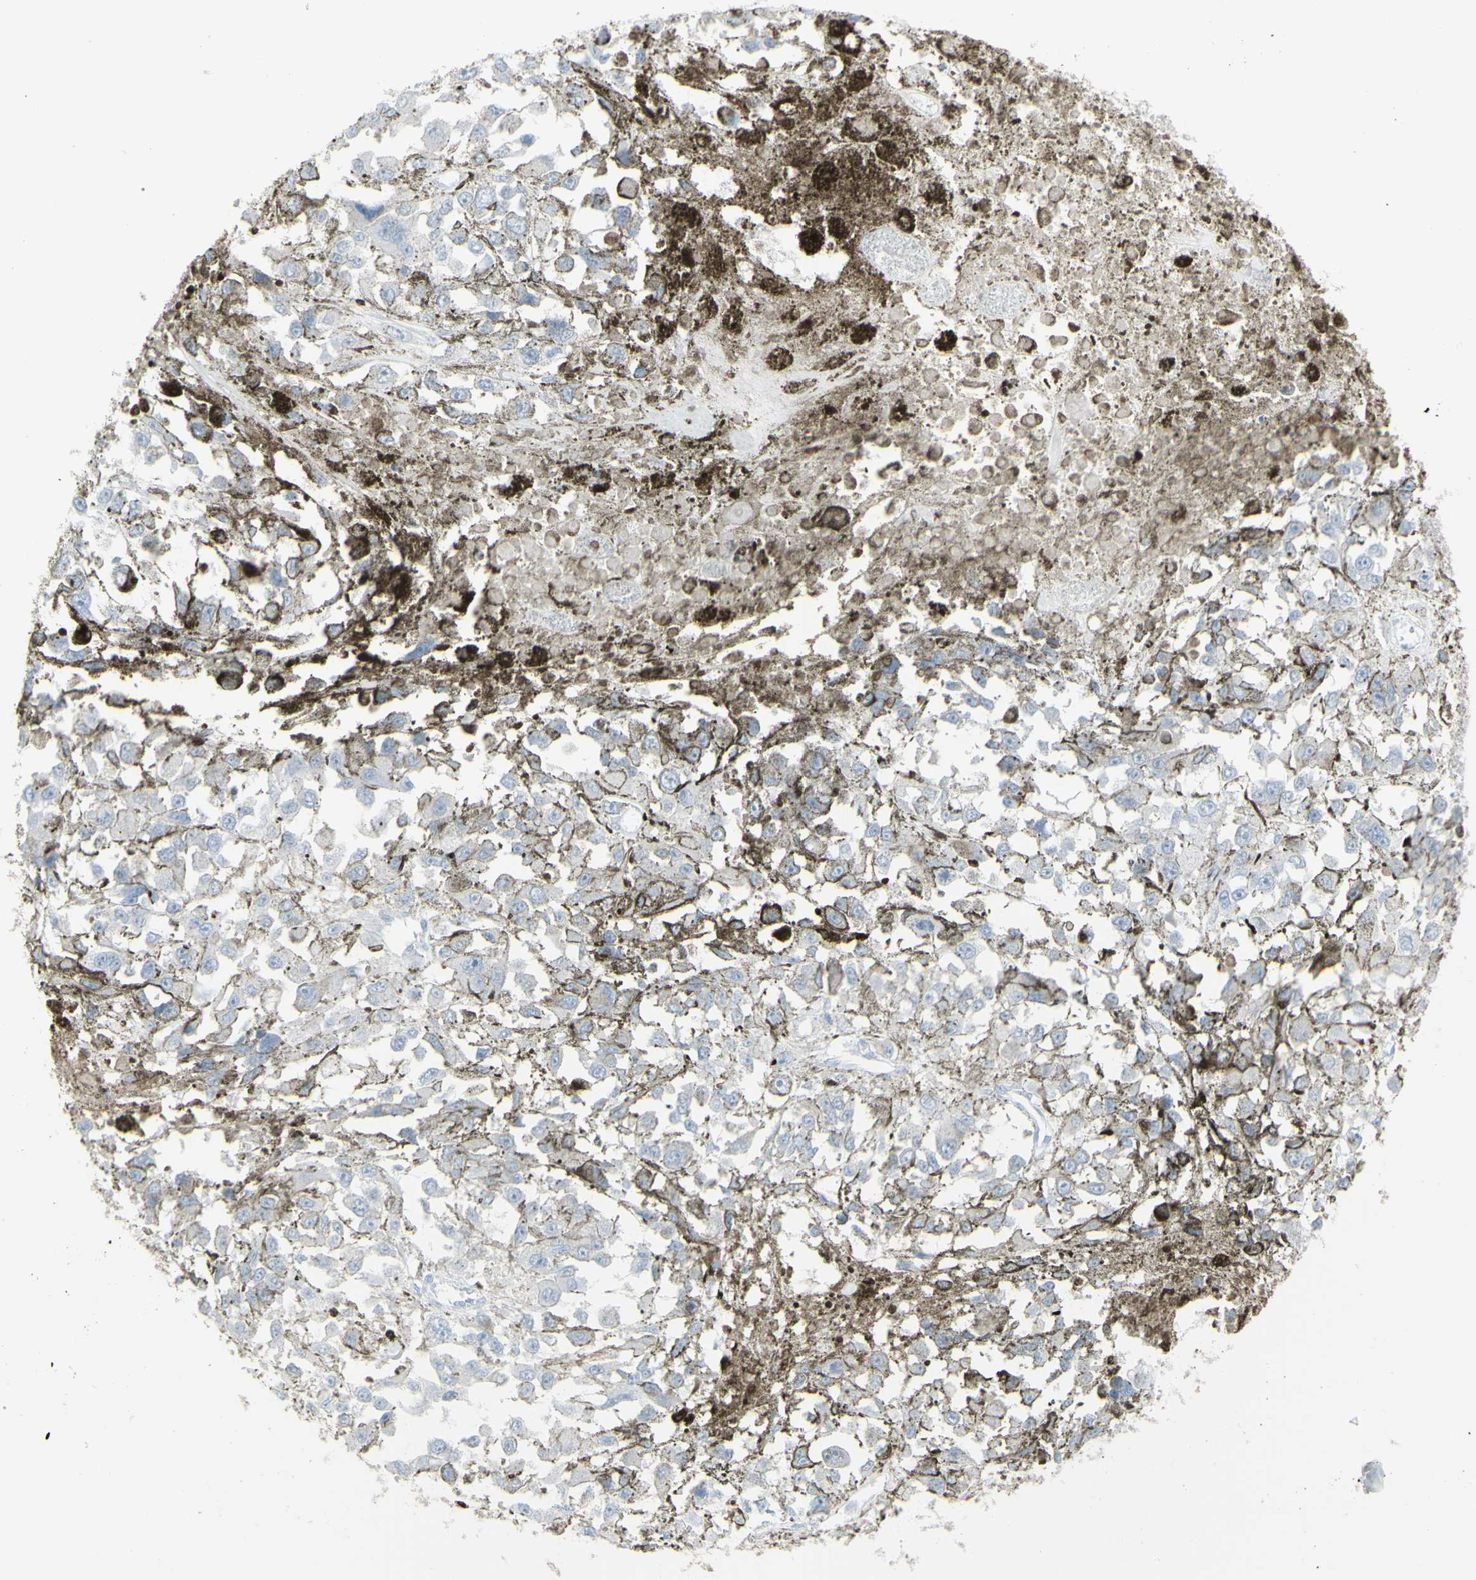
{"staining": {"intensity": "negative", "quantity": "none", "location": "none"}, "tissue": "melanoma", "cell_type": "Tumor cells", "image_type": "cancer", "snomed": [{"axis": "morphology", "description": "Malignant melanoma, Metastatic site"}, {"axis": "topography", "description": "Lymph node"}], "caption": "Immunohistochemical staining of human melanoma displays no significant staining in tumor cells.", "gene": "CD247", "patient": {"sex": "male", "age": 59}}